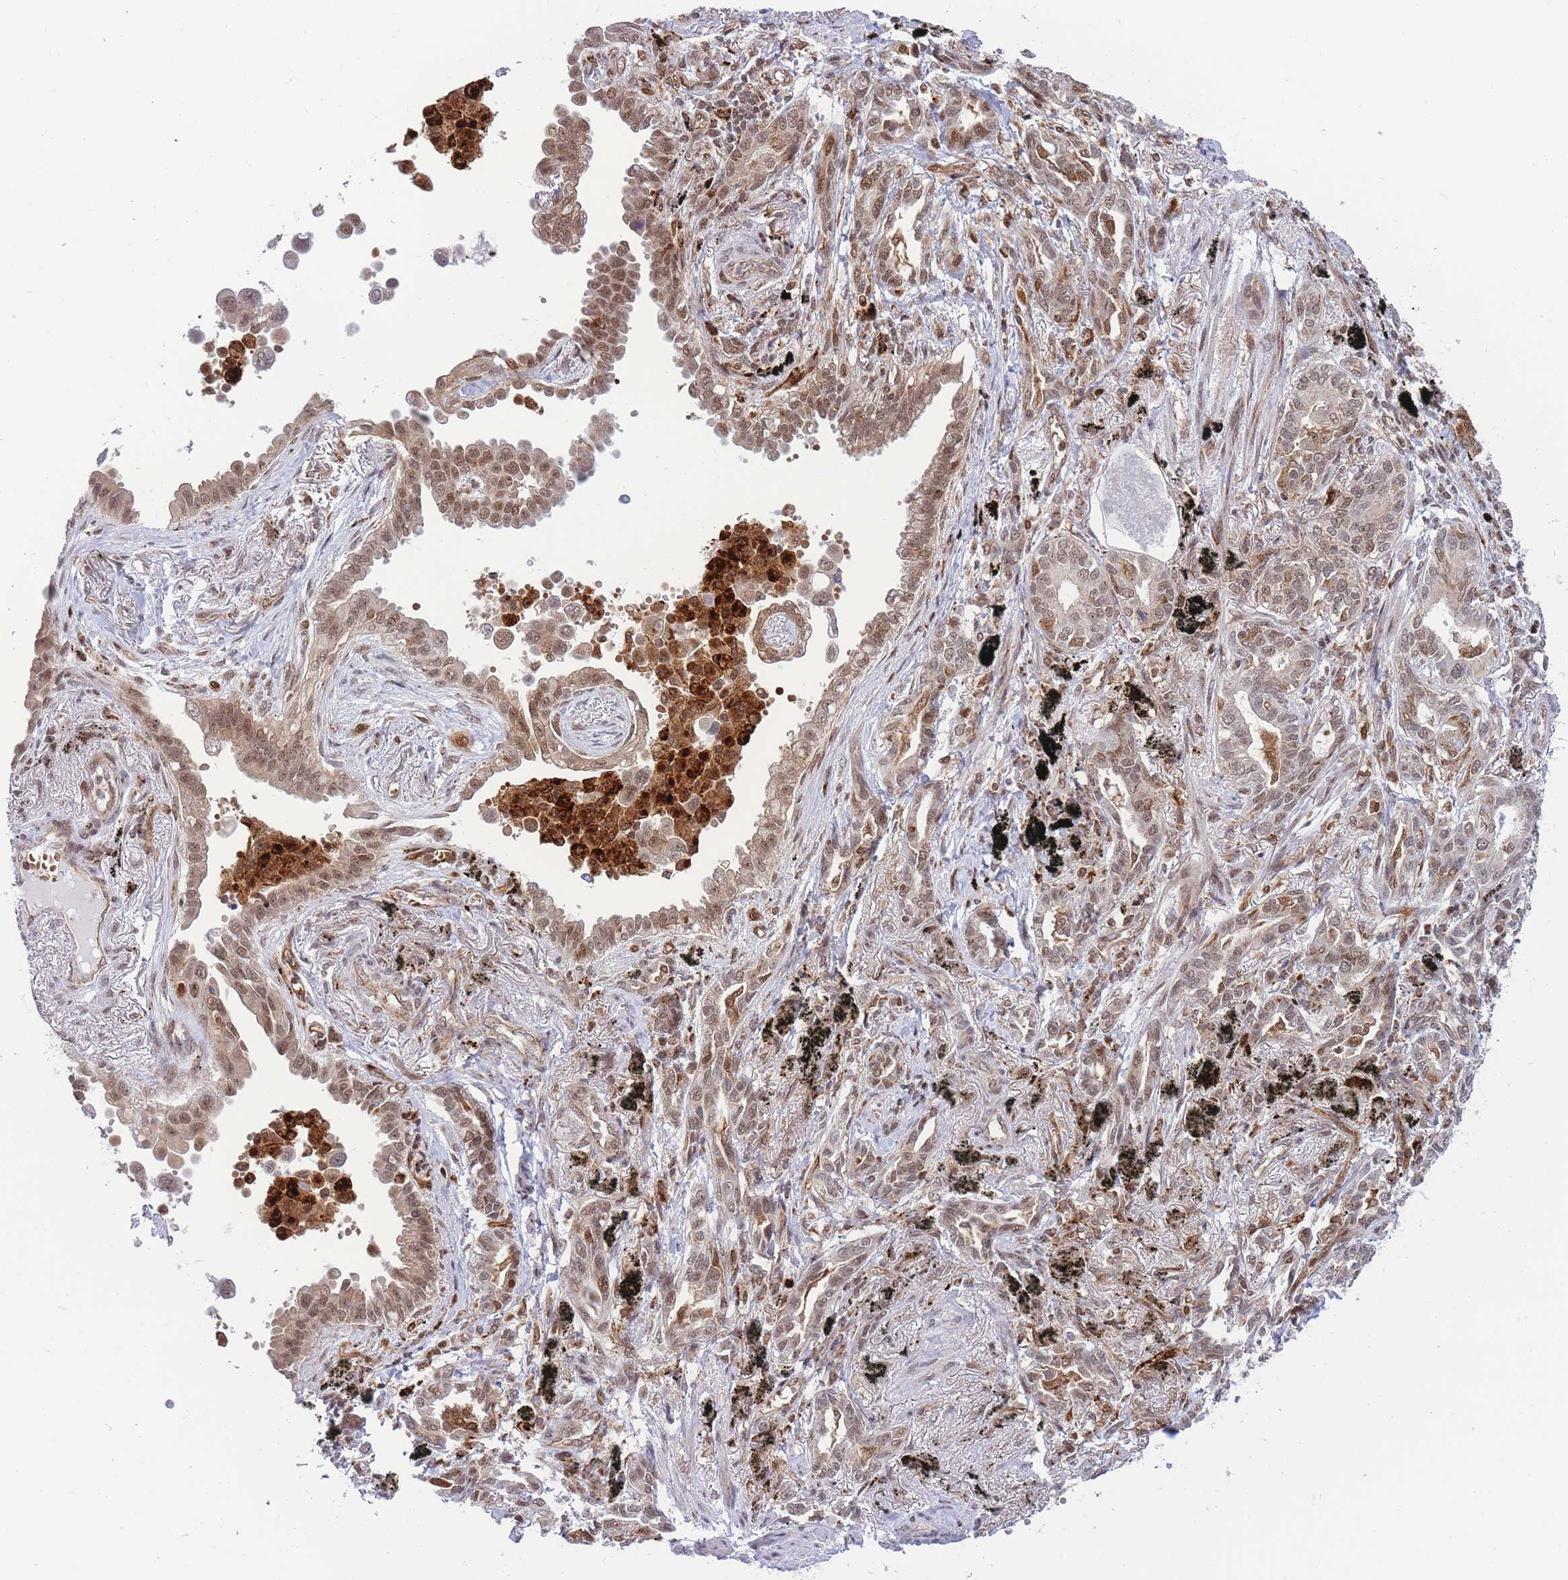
{"staining": {"intensity": "moderate", "quantity": ">75%", "location": "nuclear"}, "tissue": "lung cancer", "cell_type": "Tumor cells", "image_type": "cancer", "snomed": [{"axis": "morphology", "description": "Adenocarcinoma, NOS"}, {"axis": "topography", "description": "Lung"}], "caption": "A brown stain shows moderate nuclear expression of a protein in human adenocarcinoma (lung) tumor cells.", "gene": "BOD1L1", "patient": {"sex": "male", "age": 67}}